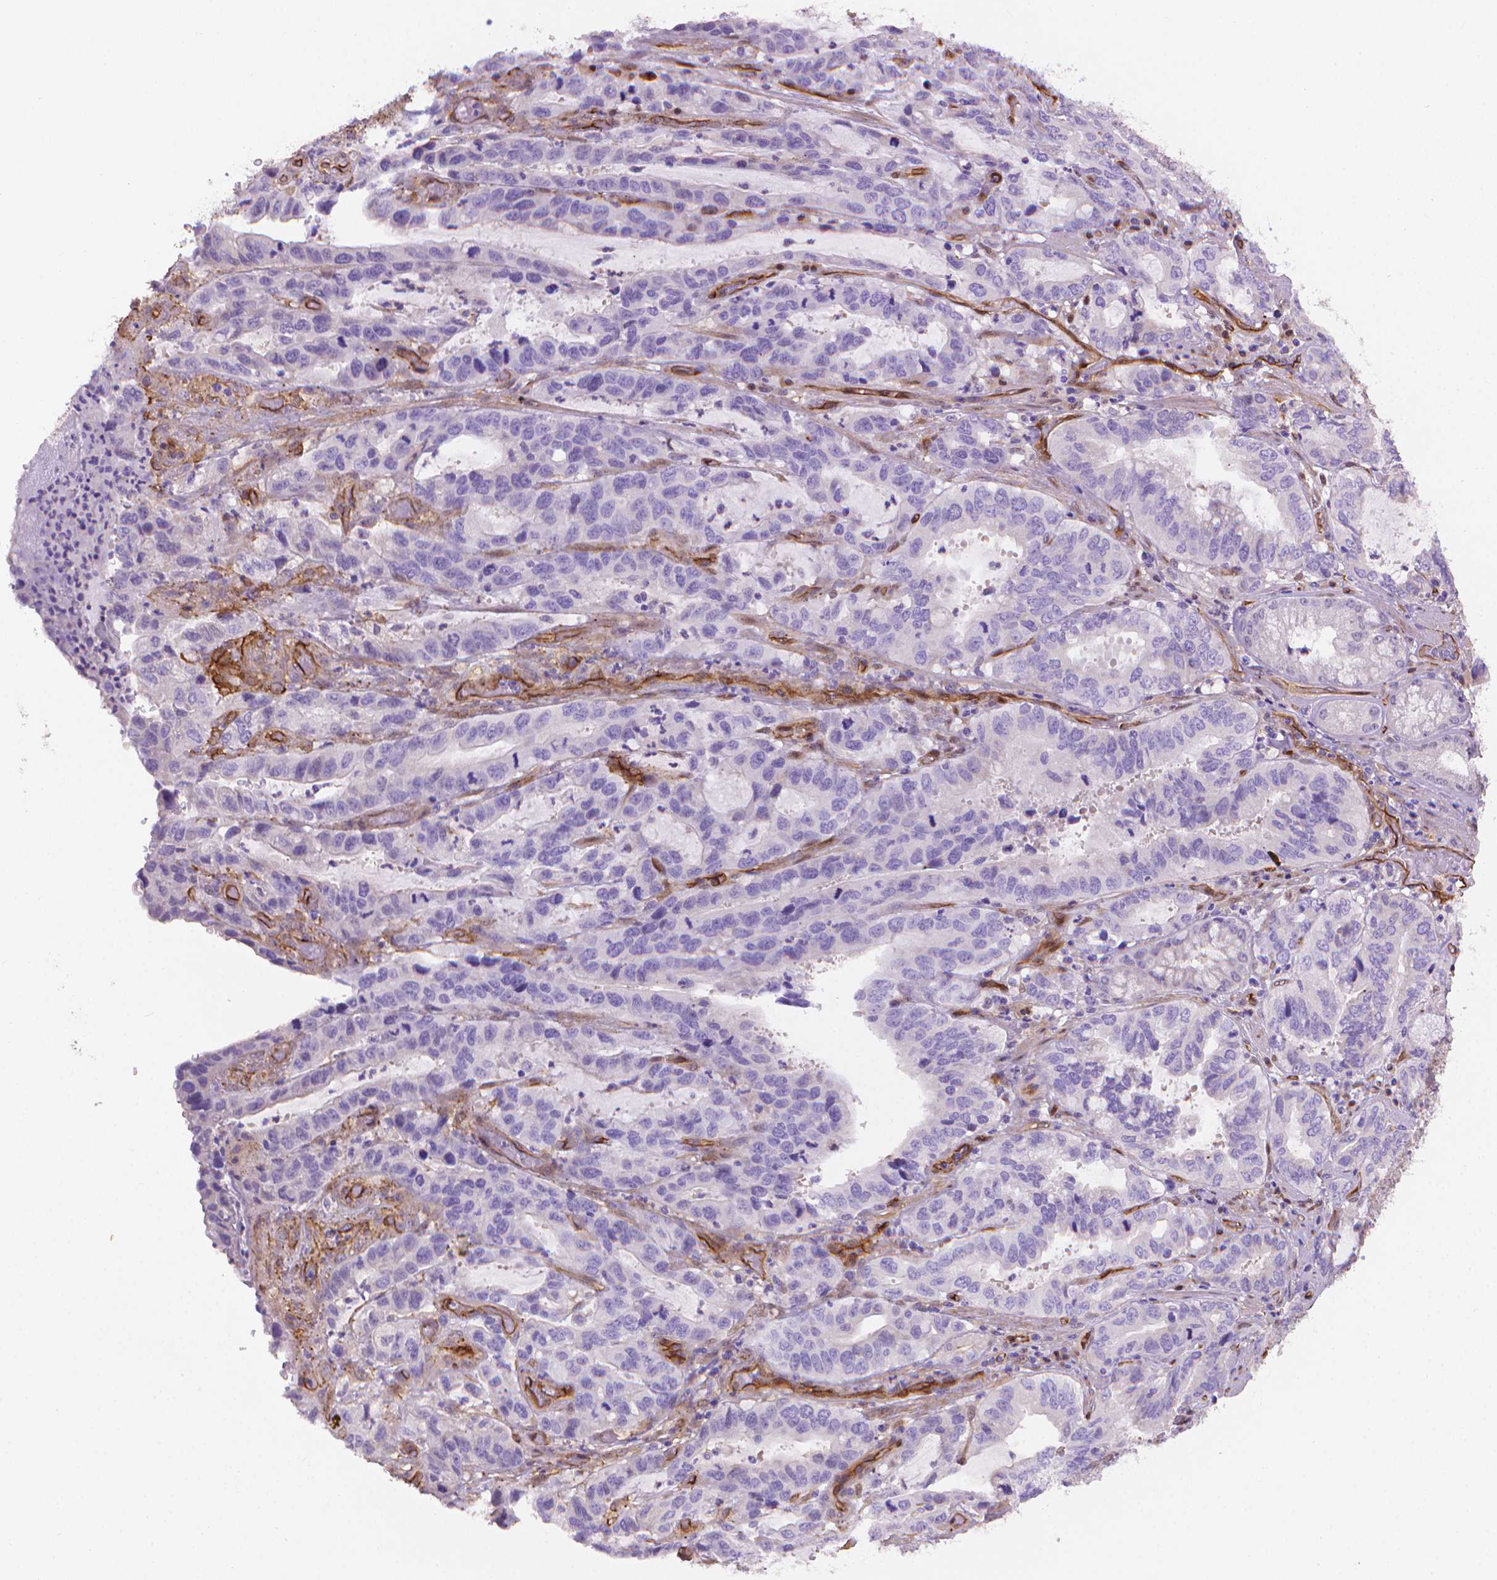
{"staining": {"intensity": "negative", "quantity": "none", "location": "none"}, "tissue": "stomach cancer", "cell_type": "Tumor cells", "image_type": "cancer", "snomed": [{"axis": "morphology", "description": "Adenocarcinoma, NOS"}, {"axis": "topography", "description": "Stomach, lower"}], "caption": "Tumor cells are negative for protein expression in human stomach adenocarcinoma. (DAB (3,3'-diaminobenzidine) immunohistochemistry with hematoxylin counter stain).", "gene": "CLIC4", "patient": {"sex": "female", "age": 76}}